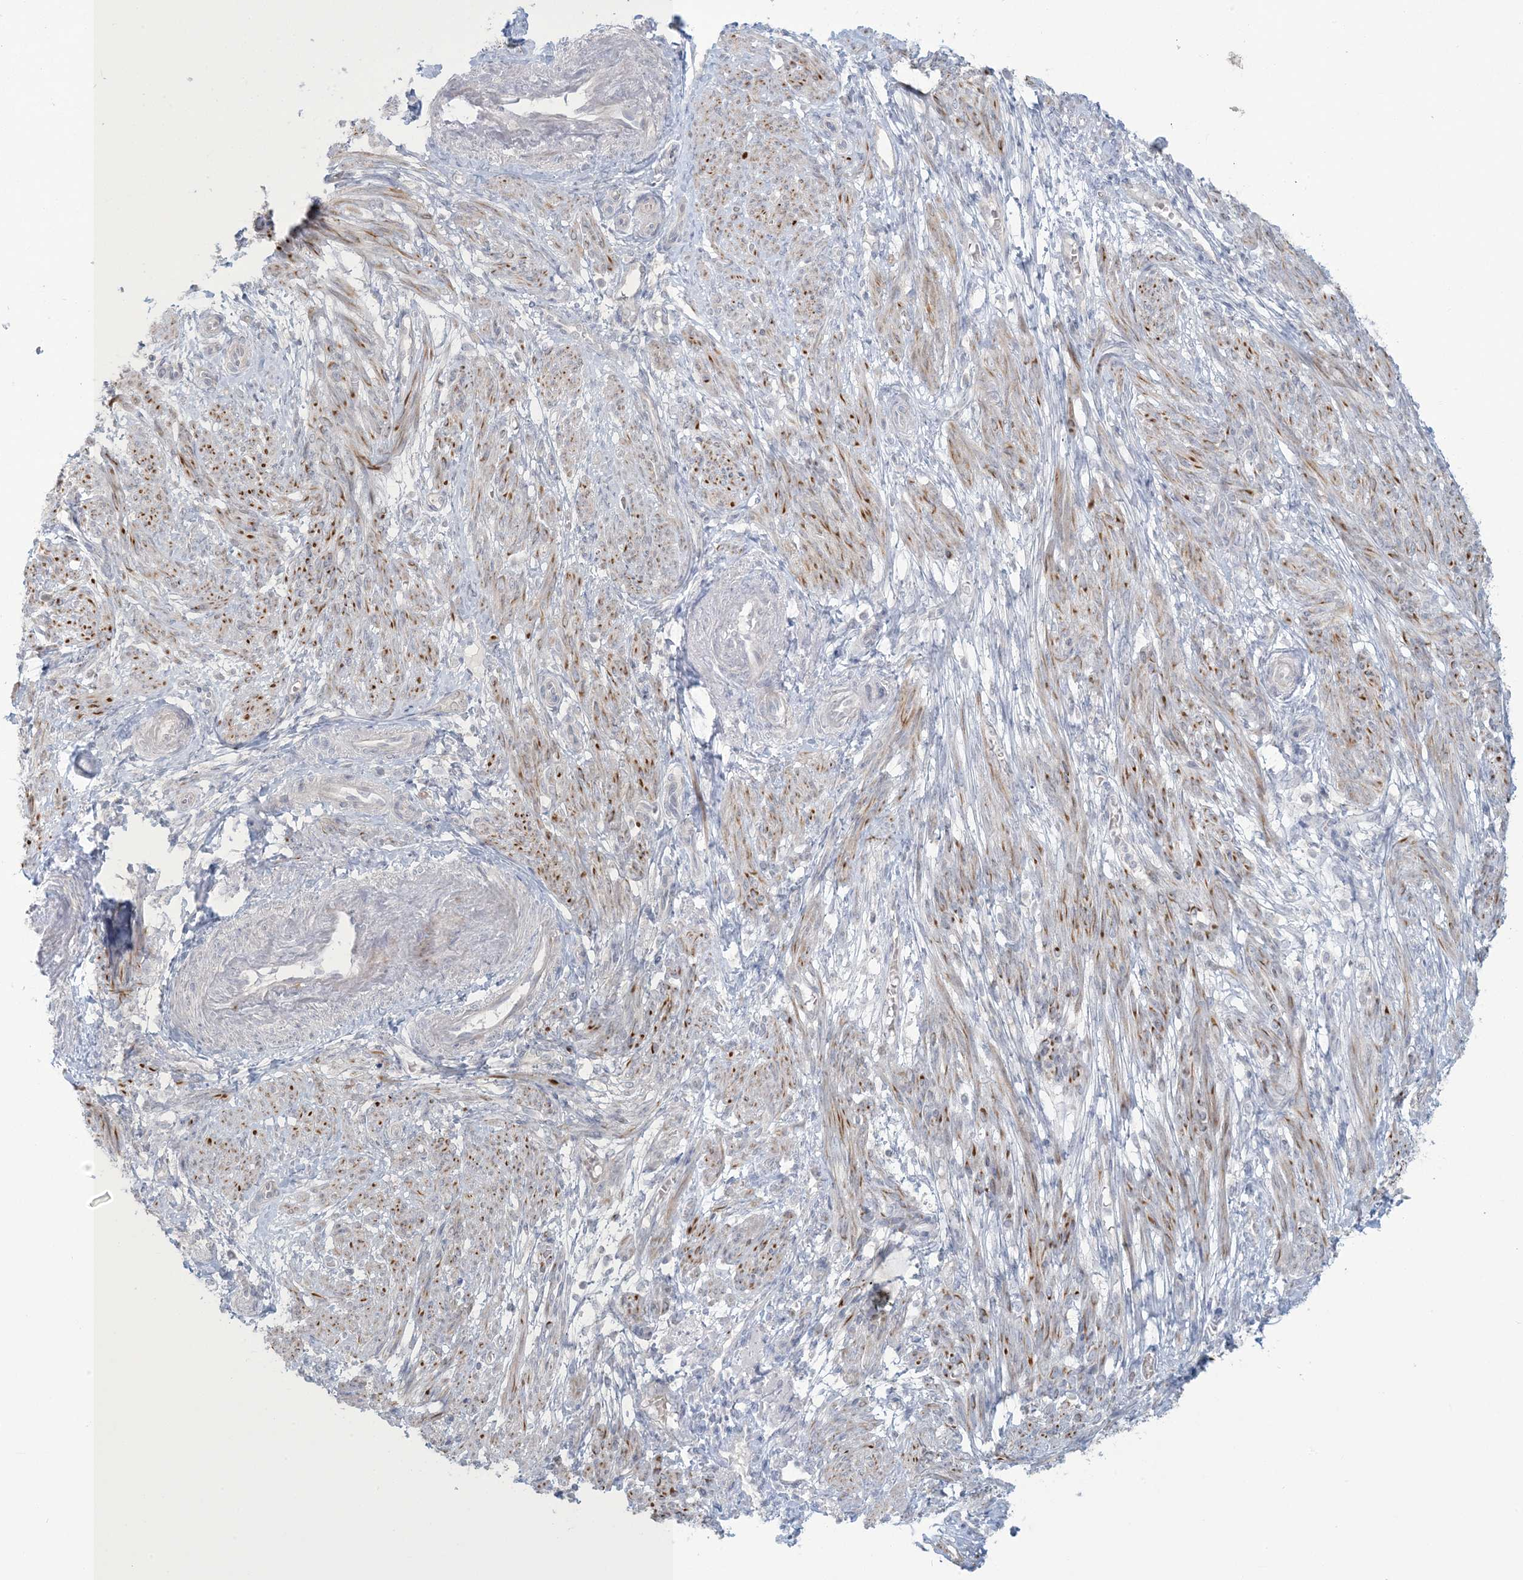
{"staining": {"intensity": "strong", "quantity": "<25%", "location": "nuclear"}, "tissue": "smooth muscle", "cell_type": "Smooth muscle cells", "image_type": "normal", "snomed": [{"axis": "morphology", "description": "Normal tissue, NOS"}, {"axis": "topography", "description": "Smooth muscle"}], "caption": "Strong nuclear expression is identified in approximately <25% of smooth muscle cells in normal smooth muscle.", "gene": "NRBP2", "patient": {"sex": "female", "age": 39}}